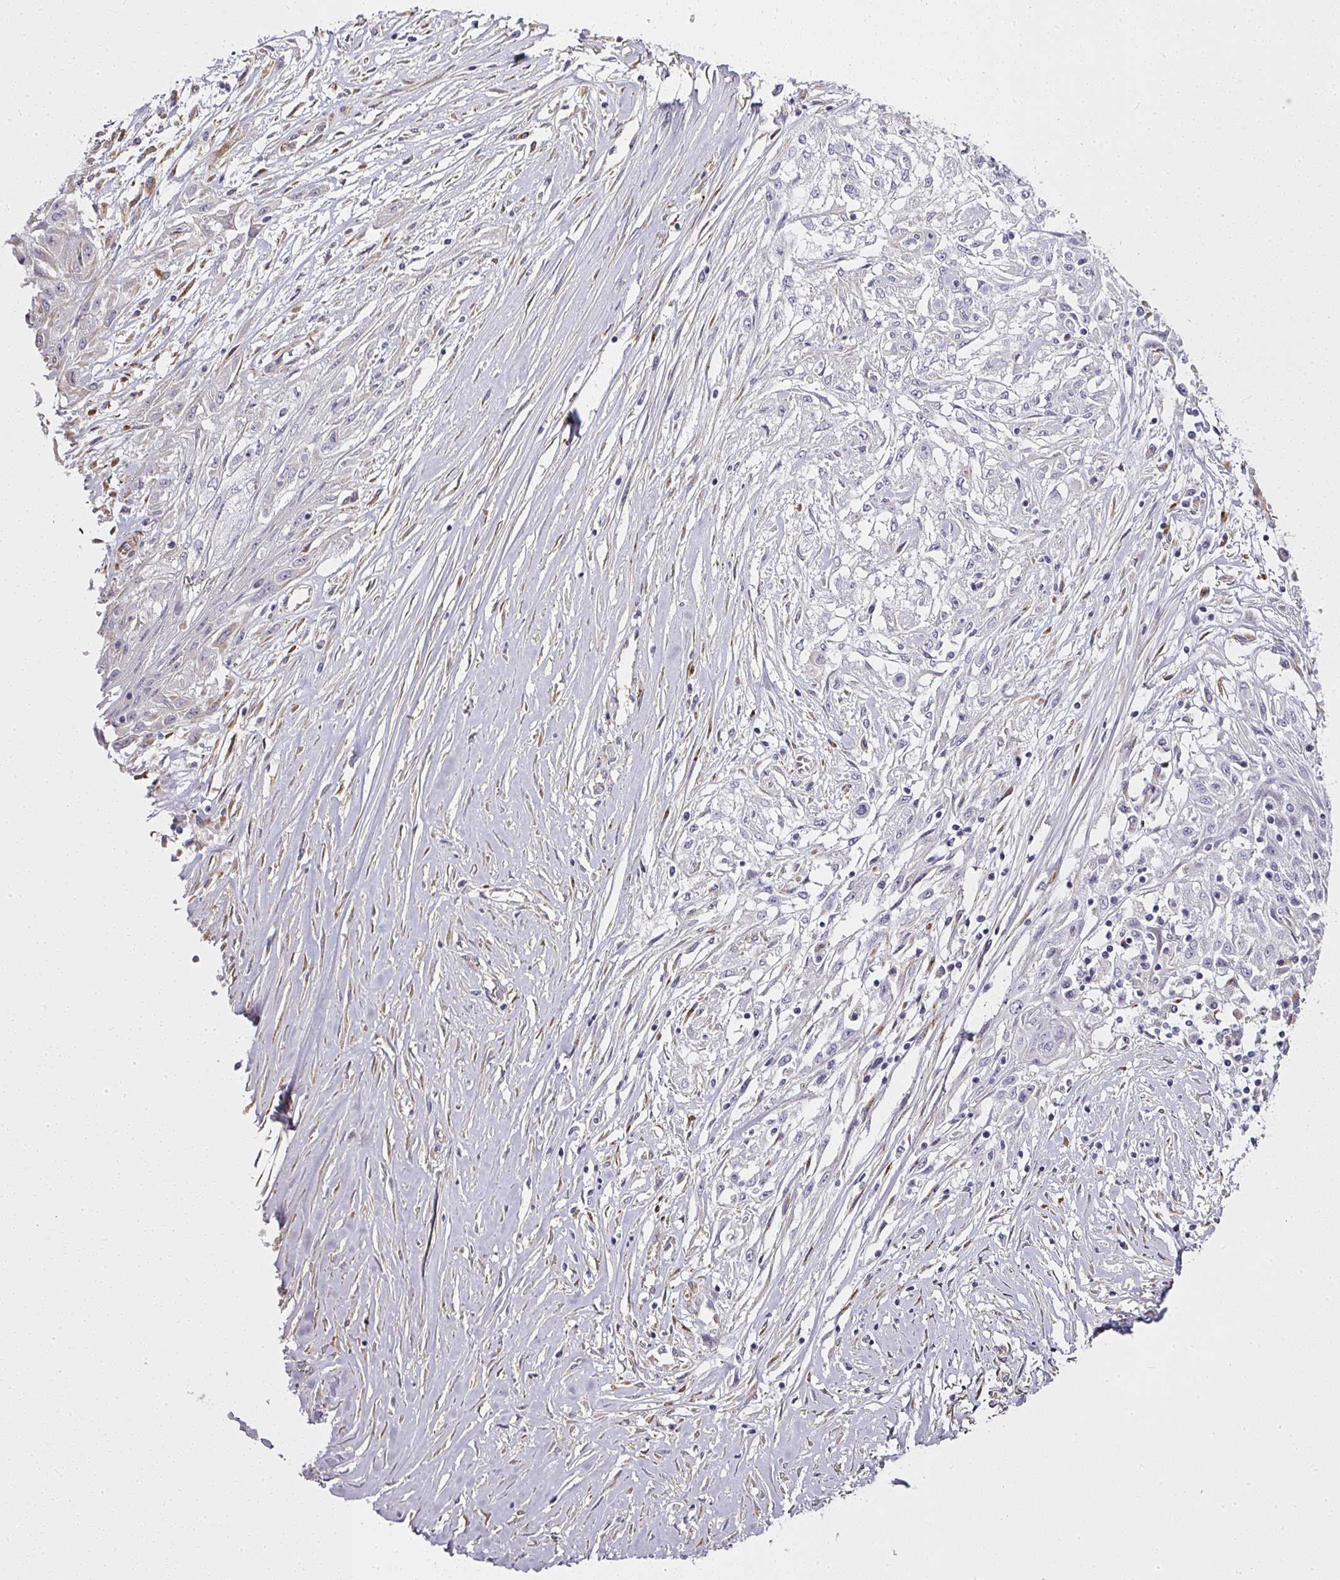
{"staining": {"intensity": "negative", "quantity": "none", "location": "none"}, "tissue": "skin cancer", "cell_type": "Tumor cells", "image_type": "cancer", "snomed": [{"axis": "morphology", "description": "Squamous cell carcinoma, NOS"}, {"axis": "morphology", "description": "Squamous cell carcinoma, metastatic, NOS"}, {"axis": "topography", "description": "Skin"}, {"axis": "topography", "description": "Lymph node"}], "caption": "IHC histopathology image of neoplastic tissue: skin squamous cell carcinoma stained with DAB (3,3'-diaminobenzidine) shows no significant protein staining in tumor cells.", "gene": "ATP8B2", "patient": {"sex": "male", "age": 75}}